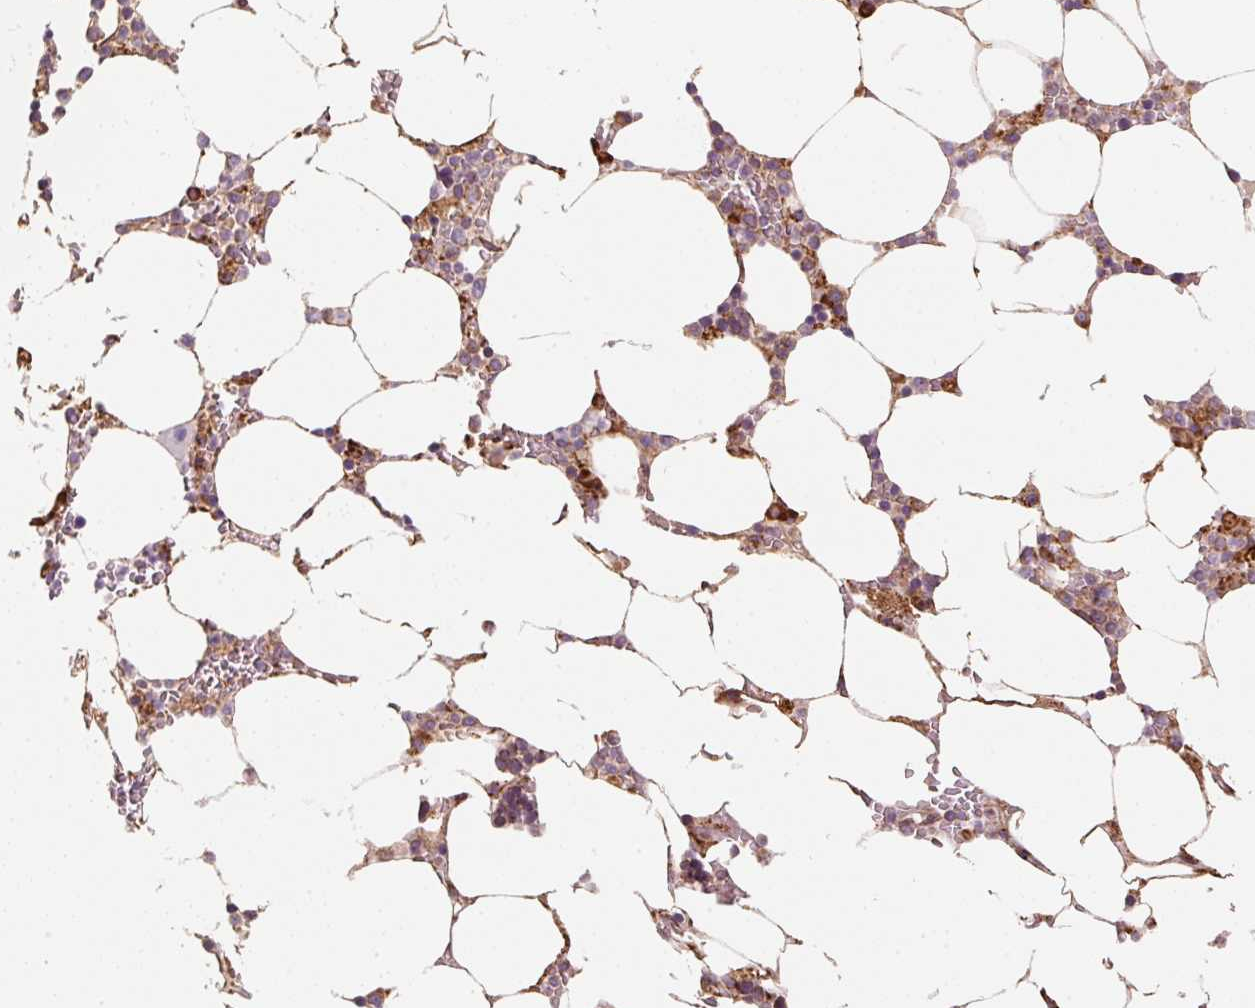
{"staining": {"intensity": "moderate", "quantity": "25%-75%", "location": "cytoplasmic/membranous"}, "tissue": "bone marrow", "cell_type": "Hematopoietic cells", "image_type": "normal", "snomed": [{"axis": "morphology", "description": "Normal tissue, NOS"}, {"axis": "topography", "description": "Bone marrow"}], "caption": "Immunohistochemical staining of unremarkable human bone marrow reveals moderate cytoplasmic/membranous protein staining in about 25%-75% of hematopoietic cells.", "gene": "PRKCSH", "patient": {"sex": "male", "age": 64}}